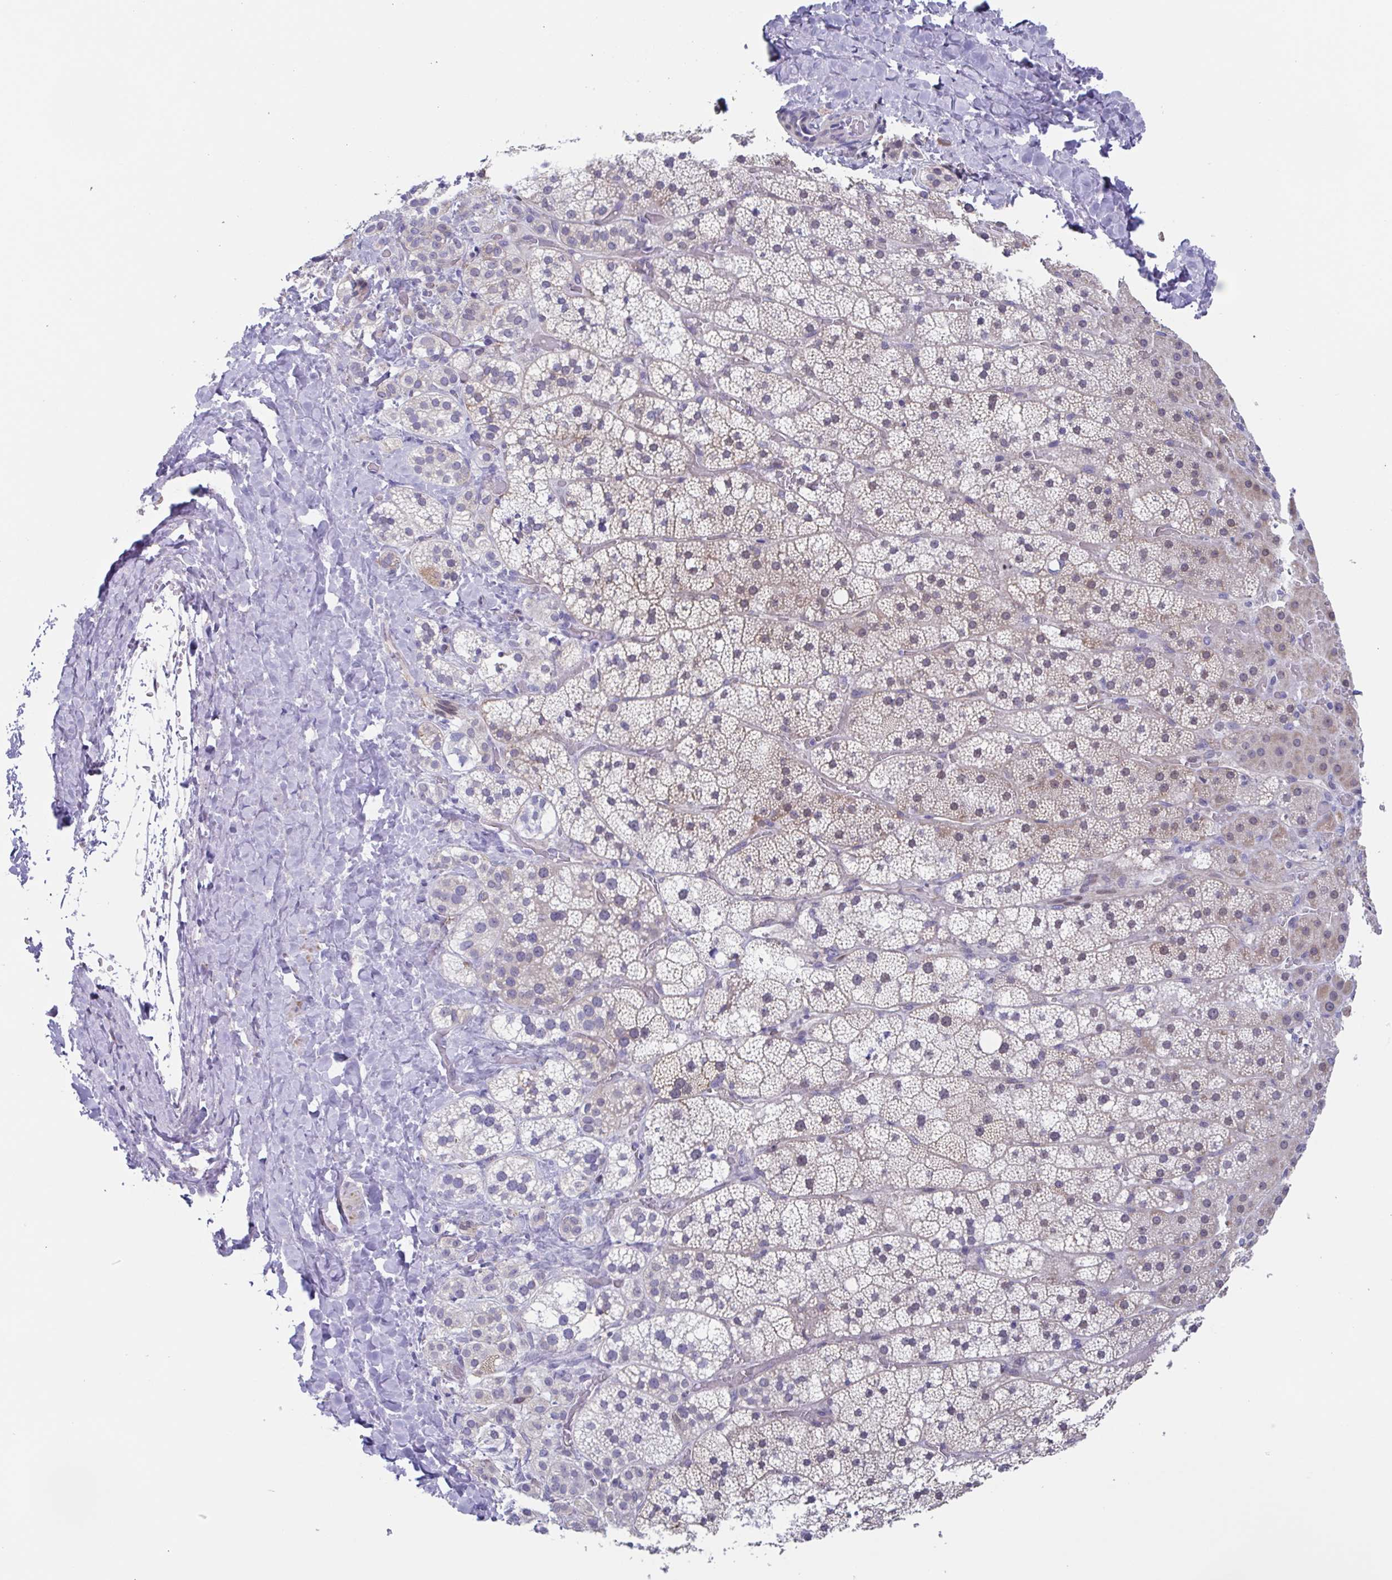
{"staining": {"intensity": "weak", "quantity": "<25%", "location": "cytoplasmic/membranous"}, "tissue": "adrenal gland", "cell_type": "Glandular cells", "image_type": "normal", "snomed": [{"axis": "morphology", "description": "Normal tissue, NOS"}, {"axis": "topography", "description": "Adrenal gland"}], "caption": "Glandular cells show no significant expression in benign adrenal gland. Nuclei are stained in blue.", "gene": "PBOV1", "patient": {"sex": "male", "age": 53}}